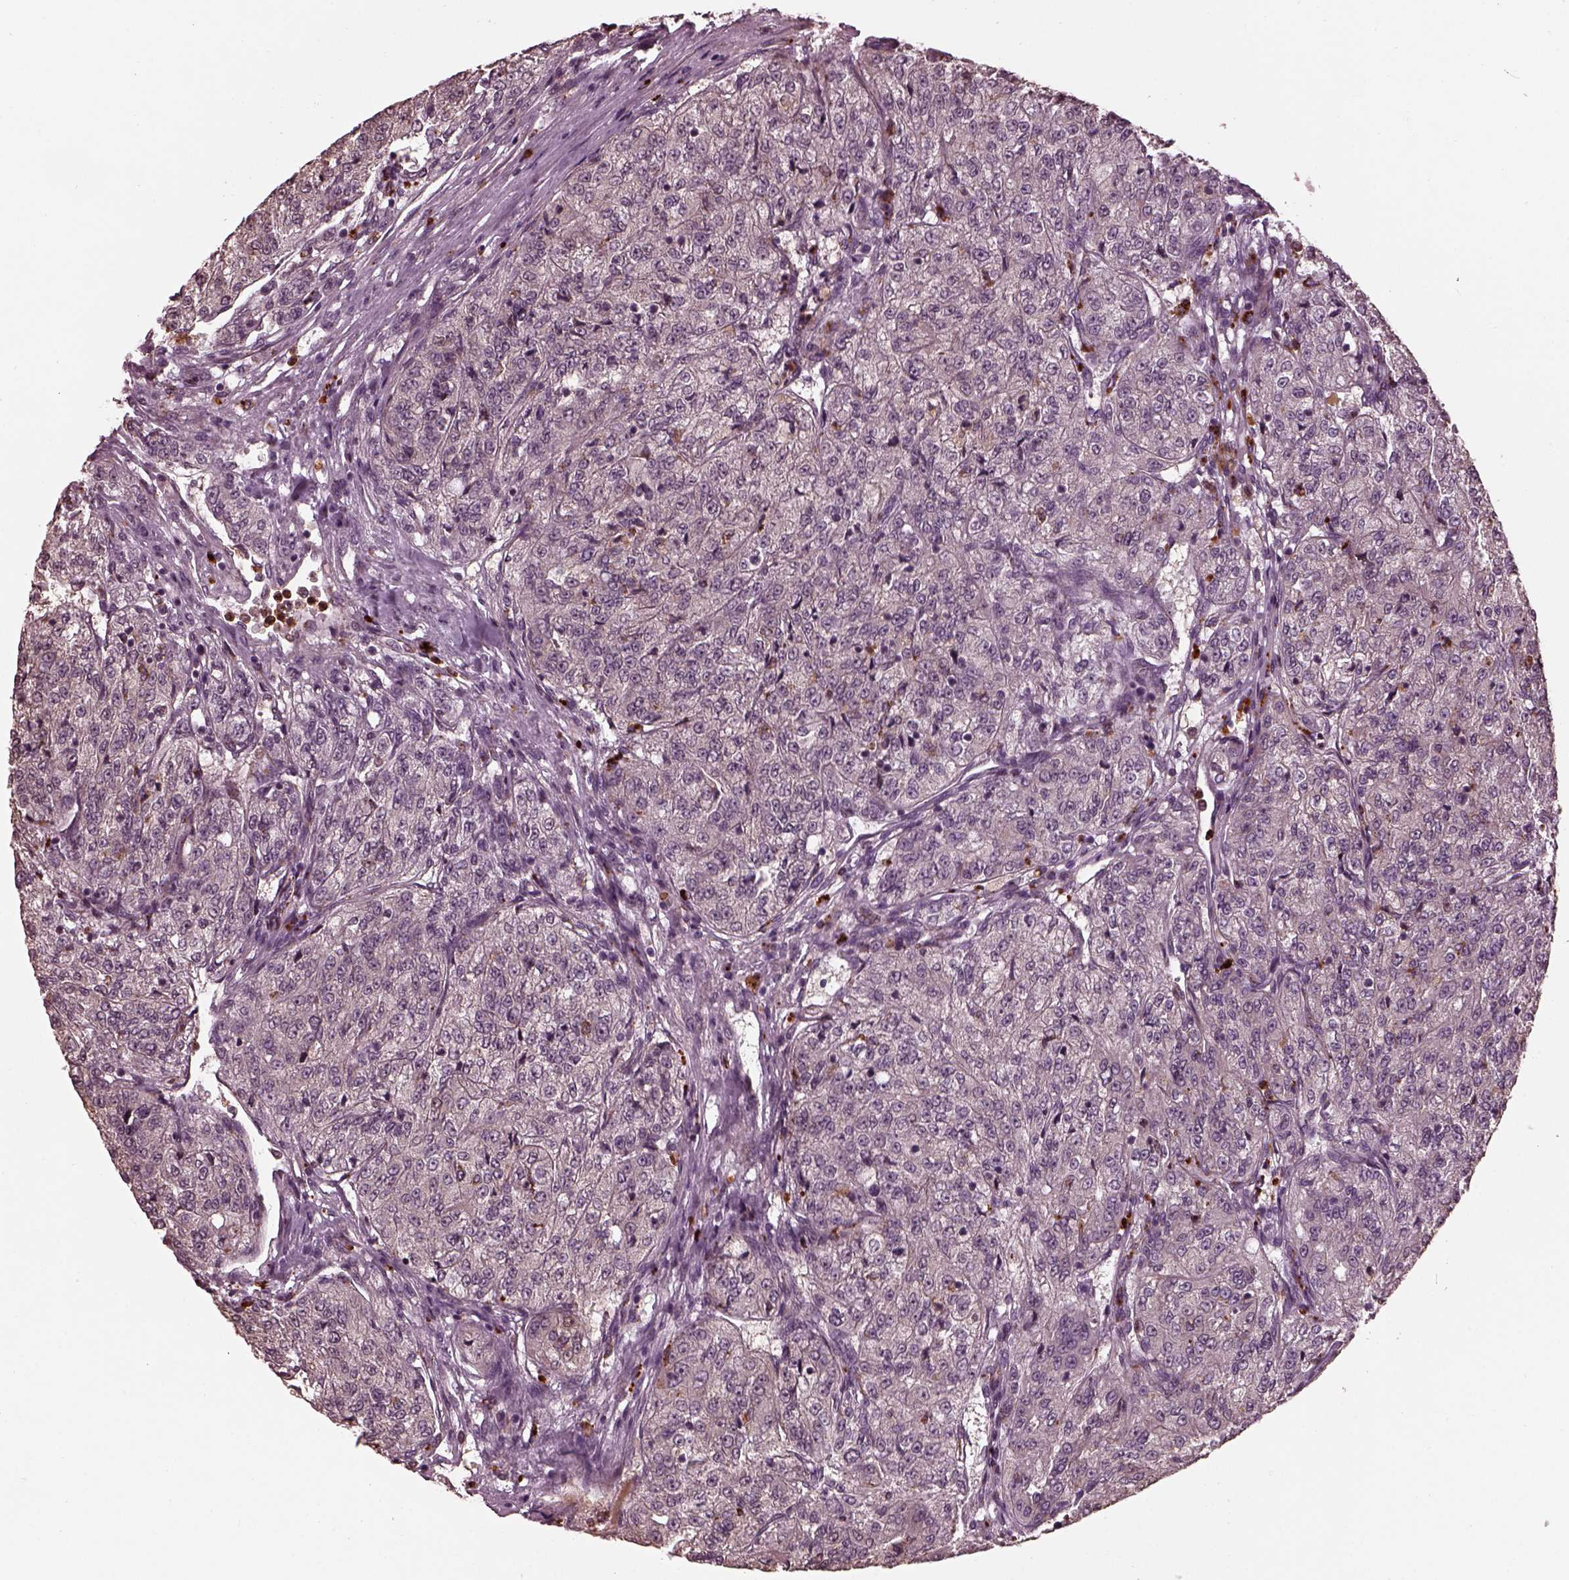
{"staining": {"intensity": "negative", "quantity": "none", "location": "none"}, "tissue": "renal cancer", "cell_type": "Tumor cells", "image_type": "cancer", "snomed": [{"axis": "morphology", "description": "Adenocarcinoma, NOS"}, {"axis": "topography", "description": "Kidney"}], "caption": "Immunohistochemical staining of human renal adenocarcinoma demonstrates no significant staining in tumor cells. (DAB (3,3'-diaminobenzidine) immunohistochemistry (IHC) visualized using brightfield microscopy, high magnification).", "gene": "RUFY3", "patient": {"sex": "female", "age": 63}}